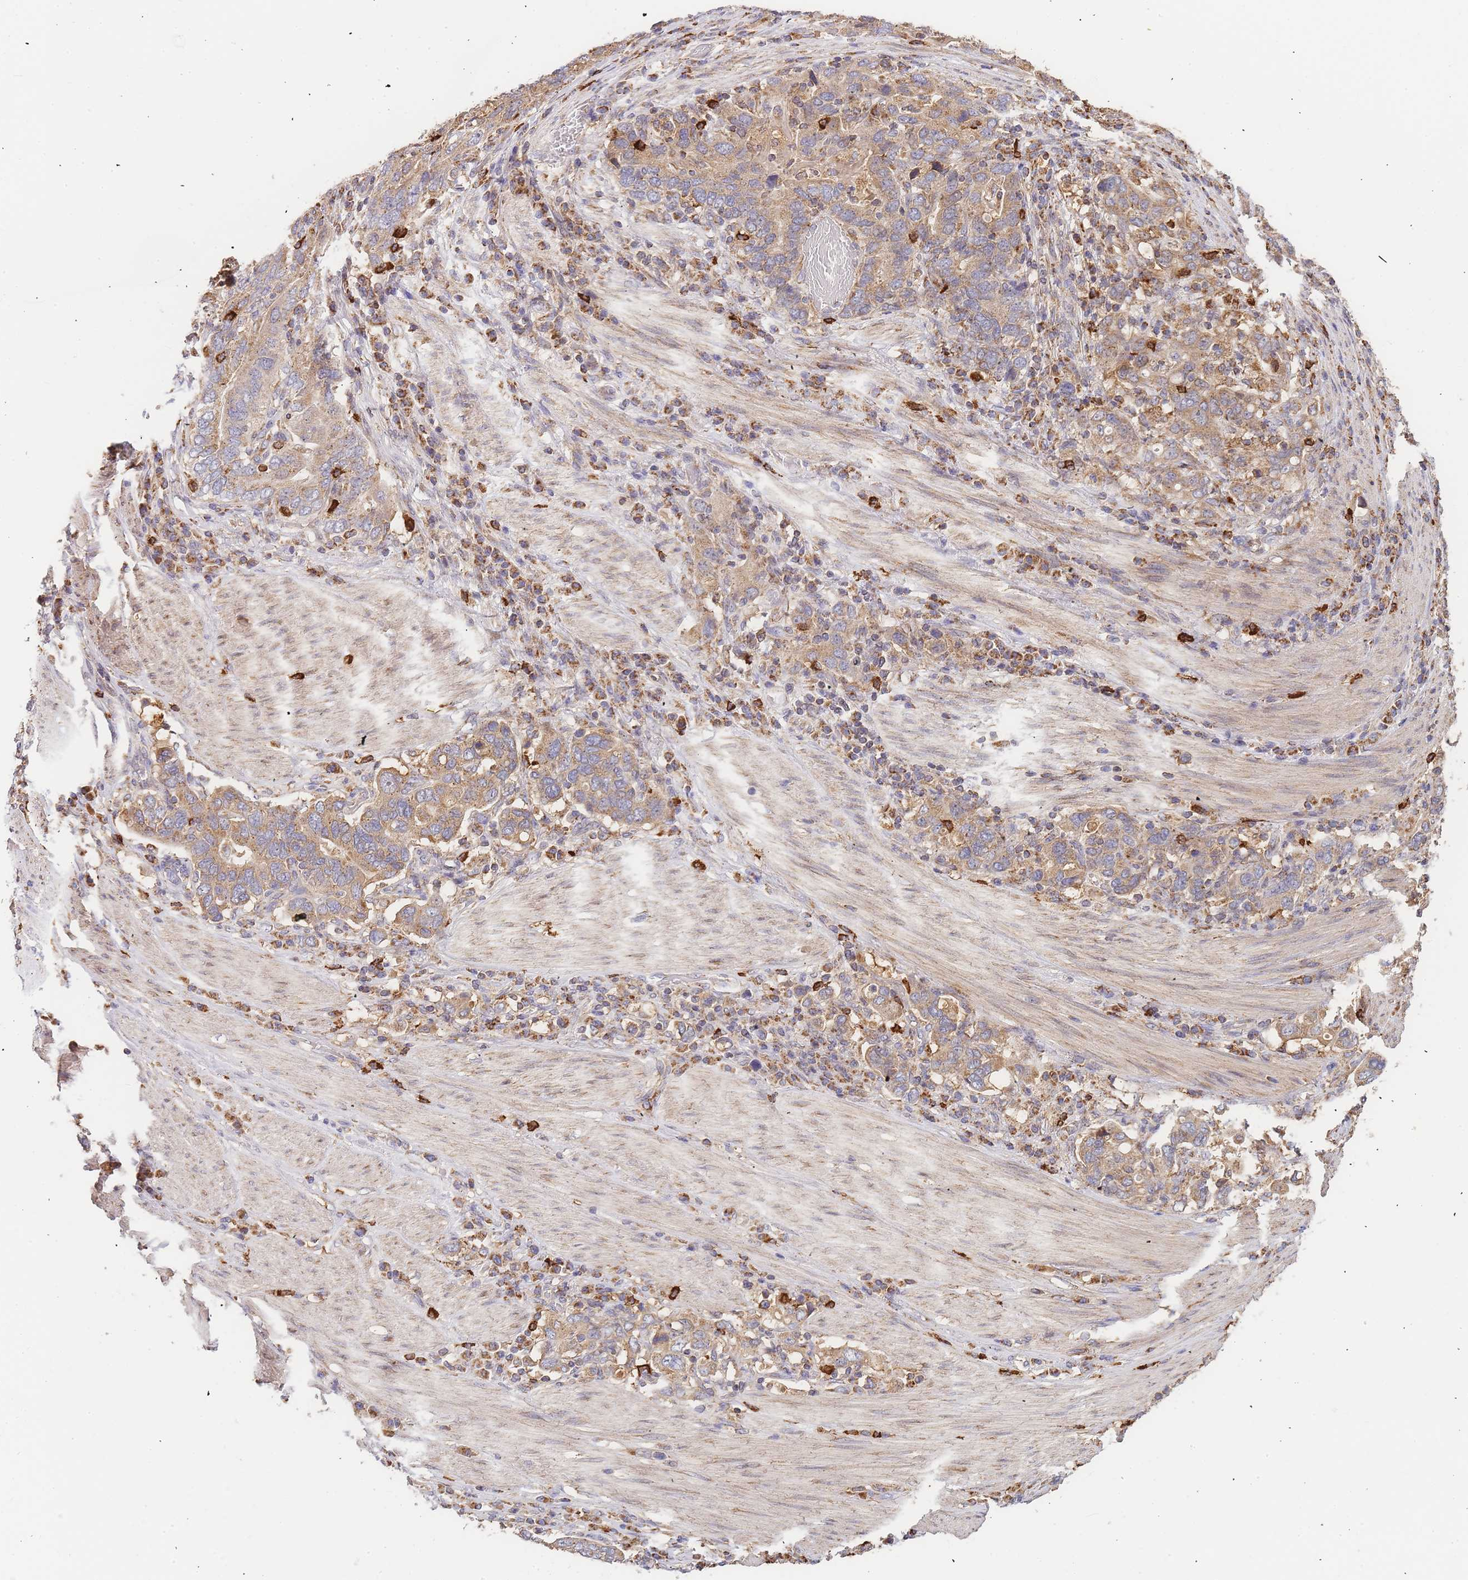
{"staining": {"intensity": "moderate", "quantity": ">75%", "location": "cytoplasmic/membranous"}, "tissue": "stomach cancer", "cell_type": "Tumor cells", "image_type": "cancer", "snomed": [{"axis": "morphology", "description": "Adenocarcinoma, NOS"}, {"axis": "topography", "description": "Stomach, upper"}, {"axis": "topography", "description": "Stomach"}], "caption": "Immunohistochemistry of human stomach adenocarcinoma shows medium levels of moderate cytoplasmic/membranous positivity in about >75% of tumor cells.", "gene": "ADCY9", "patient": {"sex": "male", "age": 62}}